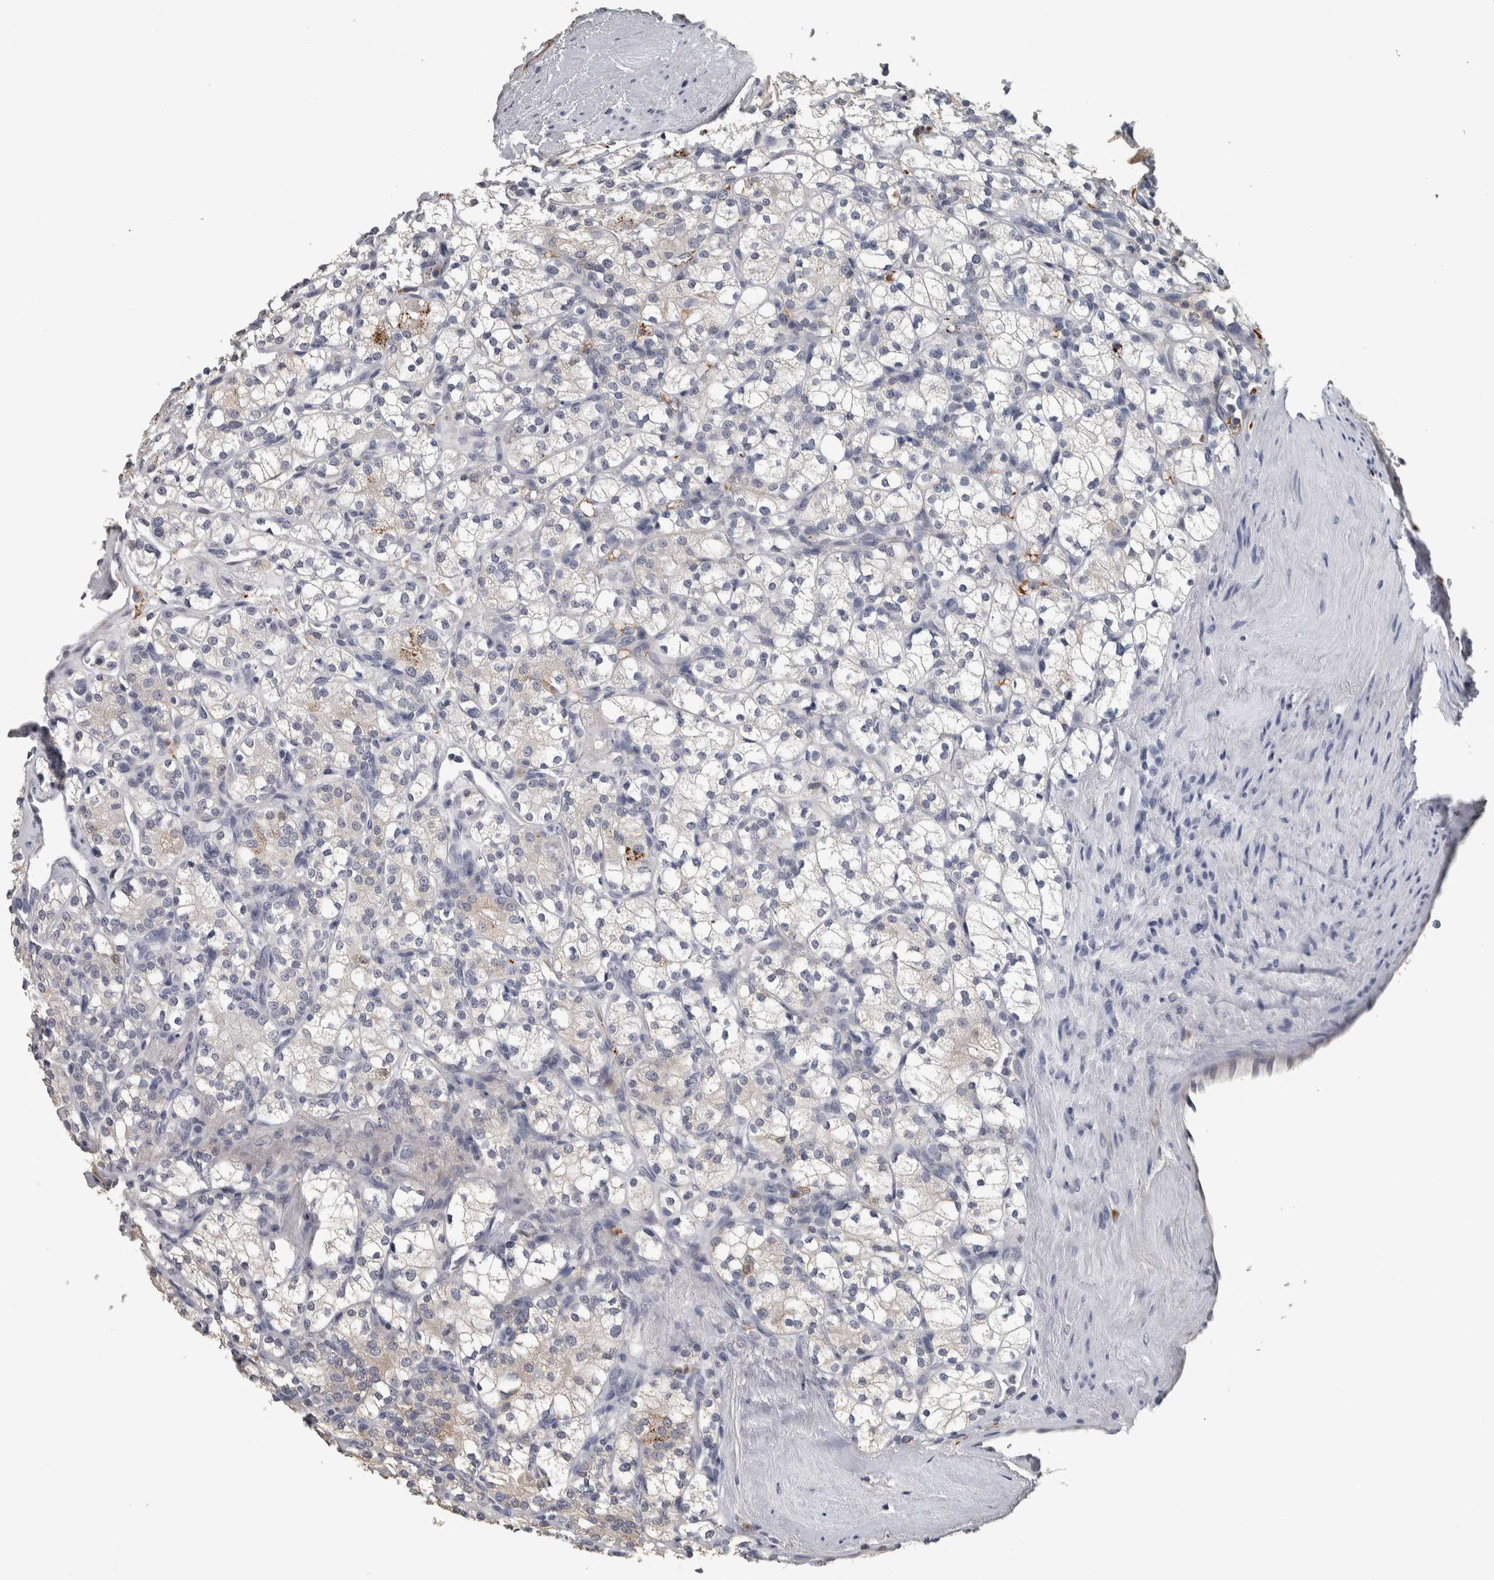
{"staining": {"intensity": "weak", "quantity": "<25%", "location": "cytoplasmic/membranous"}, "tissue": "renal cancer", "cell_type": "Tumor cells", "image_type": "cancer", "snomed": [{"axis": "morphology", "description": "Adenocarcinoma, NOS"}, {"axis": "topography", "description": "Kidney"}], "caption": "DAB (3,3'-diaminobenzidine) immunohistochemical staining of human renal adenocarcinoma shows no significant expression in tumor cells.", "gene": "CAVIN4", "patient": {"sex": "male", "age": 77}}